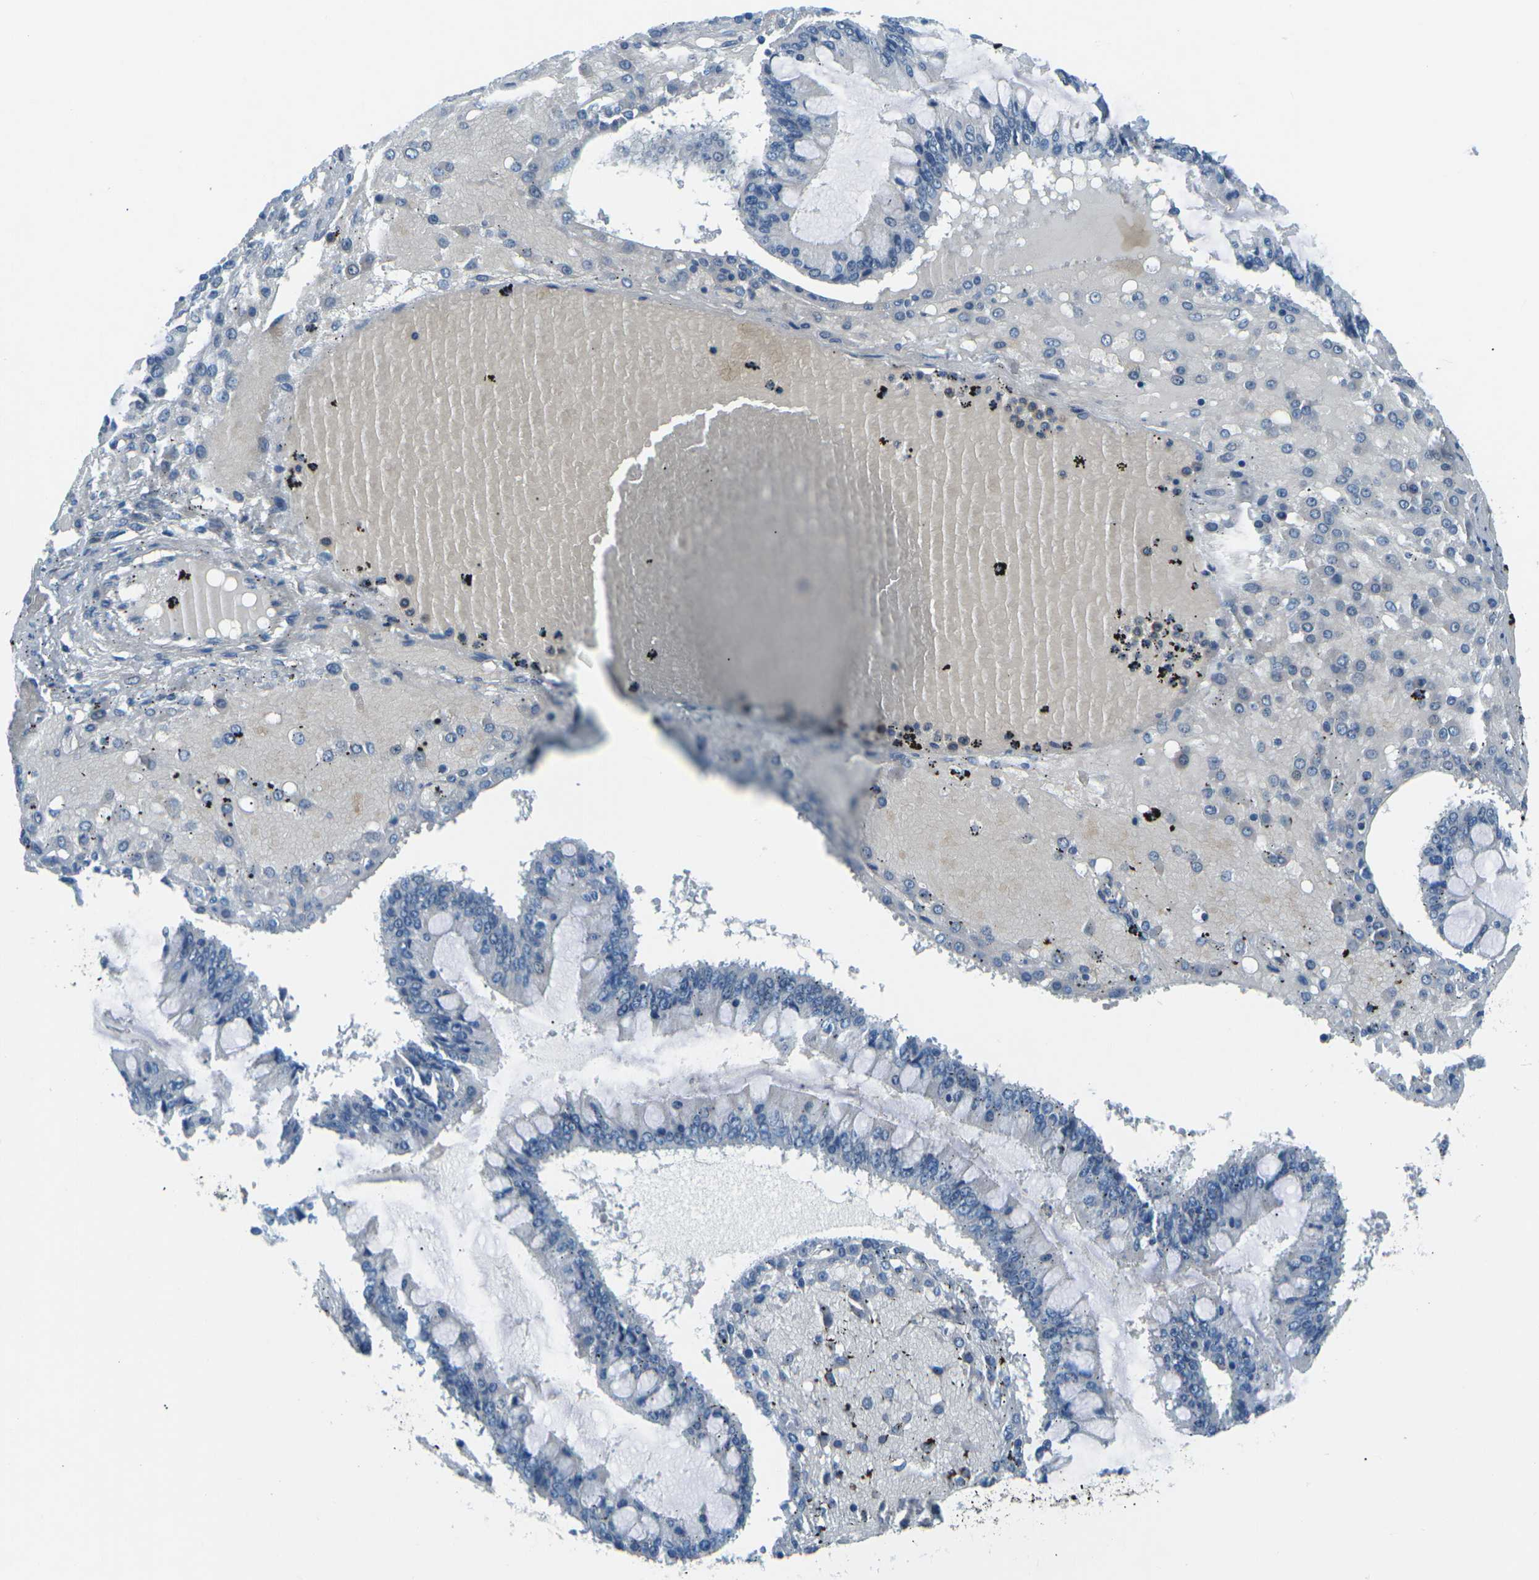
{"staining": {"intensity": "negative", "quantity": "none", "location": "none"}, "tissue": "ovarian cancer", "cell_type": "Tumor cells", "image_type": "cancer", "snomed": [{"axis": "morphology", "description": "Cystadenocarcinoma, mucinous, NOS"}, {"axis": "topography", "description": "Ovary"}], "caption": "High power microscopy image of an IHC micrograph of ovarian cancer, revealing no significant staining in tumor cells. Nuclei are stained in blue.", "gene": "CD1D", "patient": {"sex": "female", "age": 73}}